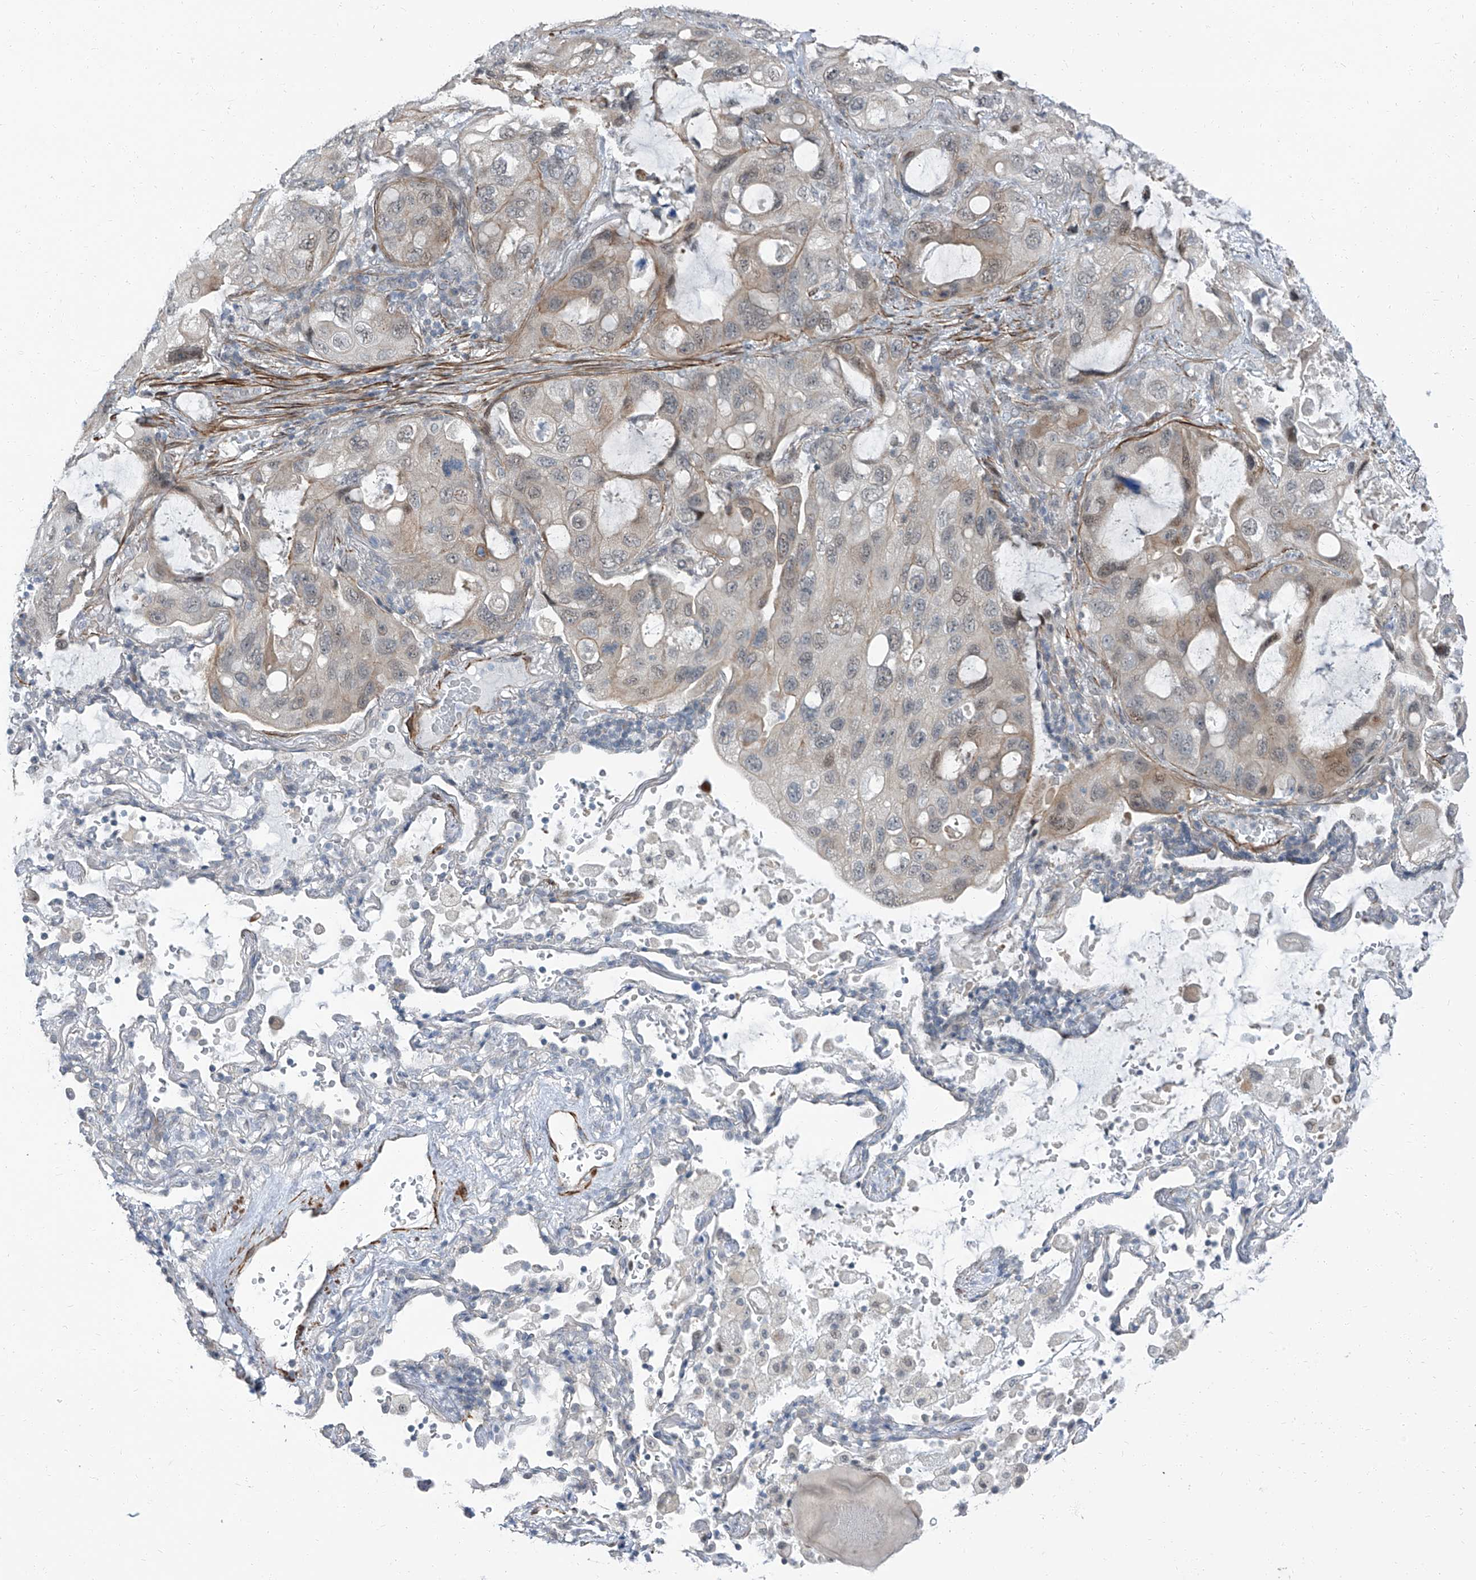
{"staining": {"intensity": "weak", "quantity": "<25%", "location": "nuclear"}, "tissue": "lung cancer", "cell_type": "Tumor cells", "image_type": "cancer", "snomed": [{"axis": "morphology", "description": "Squamous cell carcinoma, NOS"}, {"axis": "topography", "description": "Lung"}], "caption": "Tumor cells are negative for protein expression in human lung squamous cell carcinoma.", "gene": "TXLNB", "patient": {"sex": "female", "age": 73}}